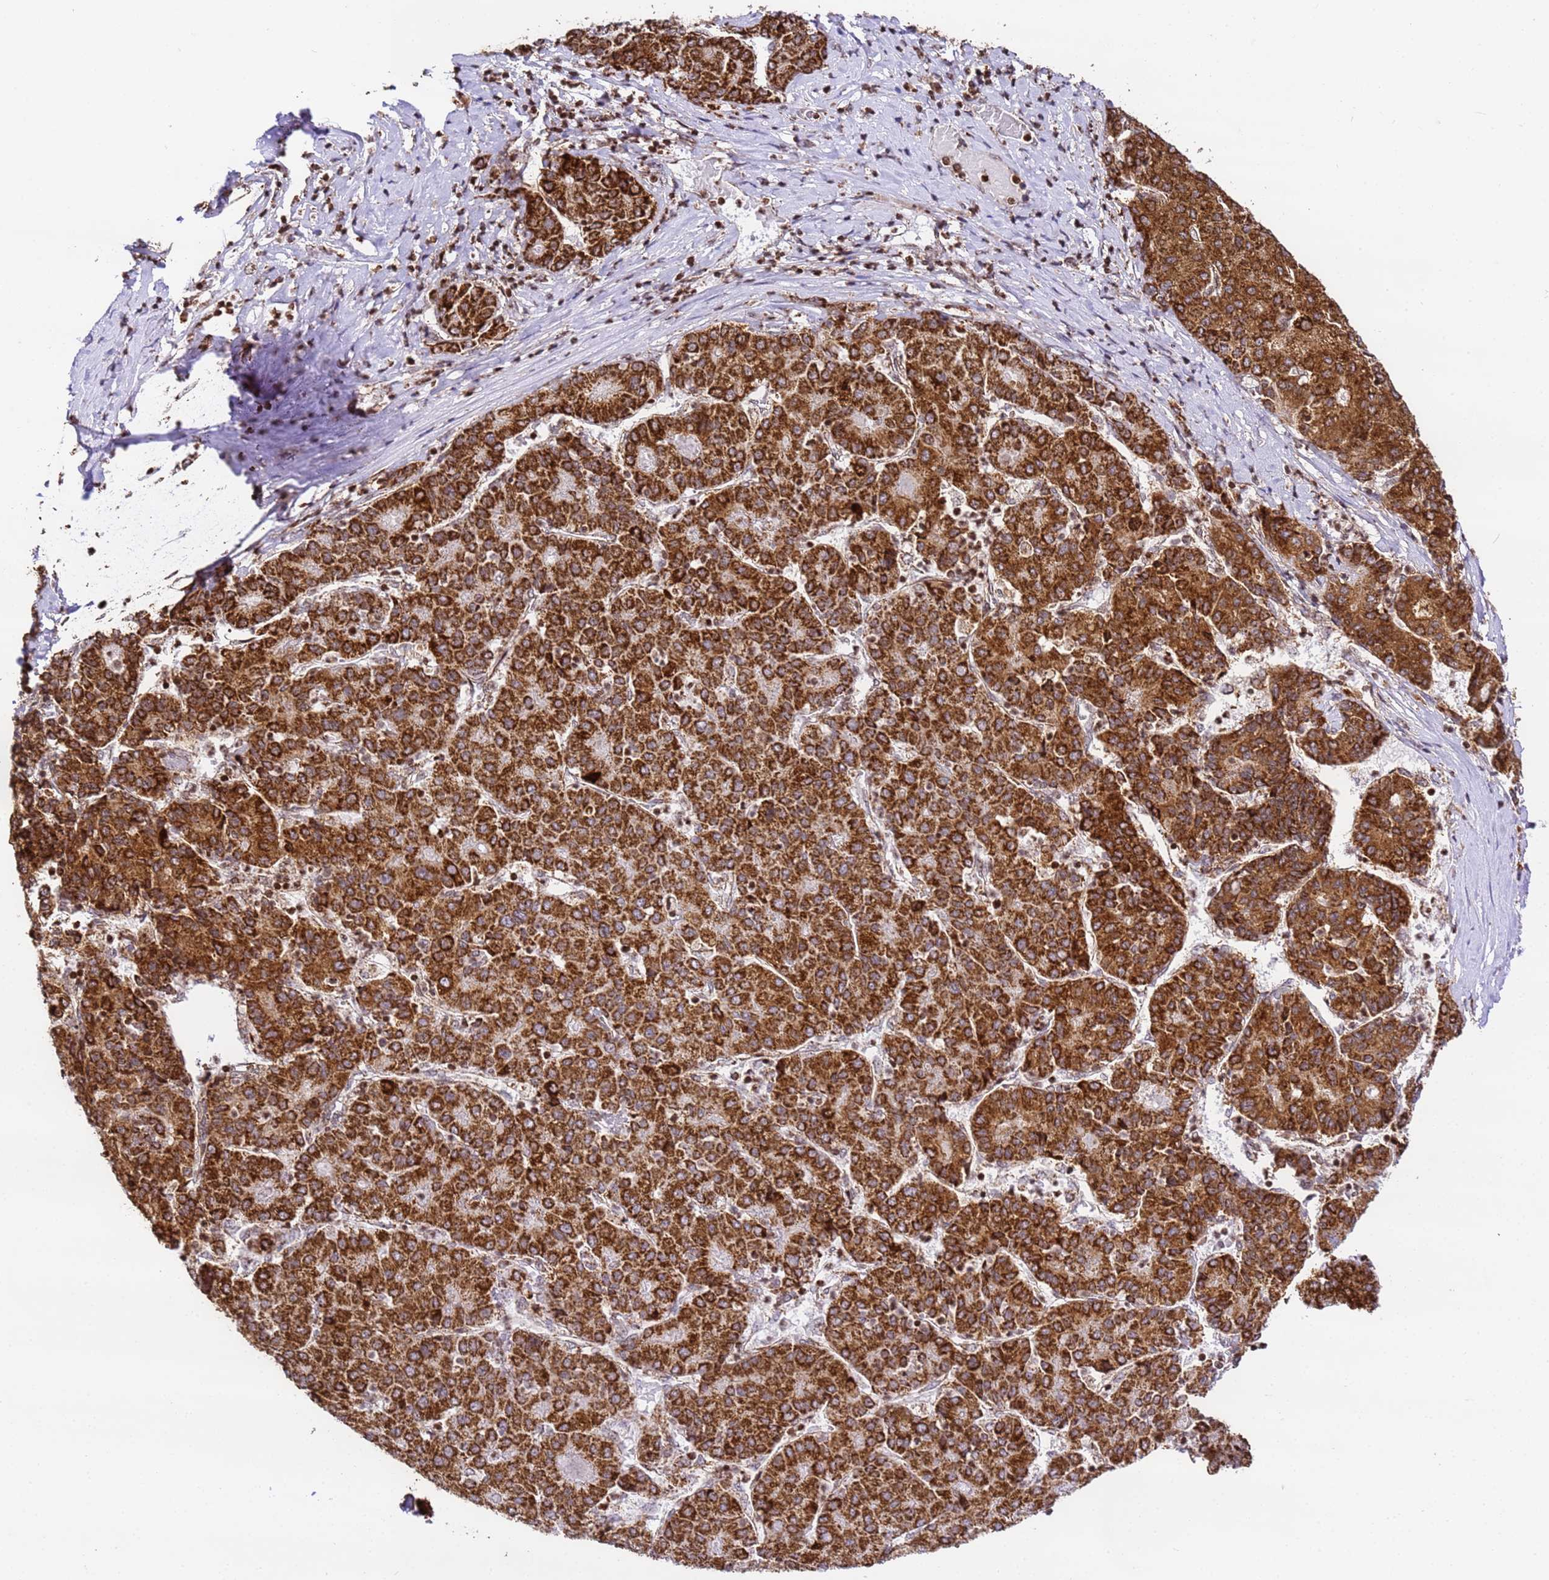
{"staining": {"intensity": "strong", "quantity": ">75%", "location": "cytoplasmic/membranous"}, "tissue": "liver cancer", "cell_type": "Tumor cells", "image_type": "cancer", "snomed": [{"axis": "morphology", "description": "Carcinoma, Hepatocellular, NOS"}, {"axis": "topography", "description": "Liver"}], "caption": "DAB (3,3'-diaminobenzidine) immunohistochemical staining of hepatocellular carcinoma (liver) demonstrates strong cytoplasmic/membranous protein expression in about >75% of tumor cells. (Brightfield microscopy of DAB IHC at high magnification).", "gene": "HSPE1", "patient": {"sex": "male", "age": 65}}